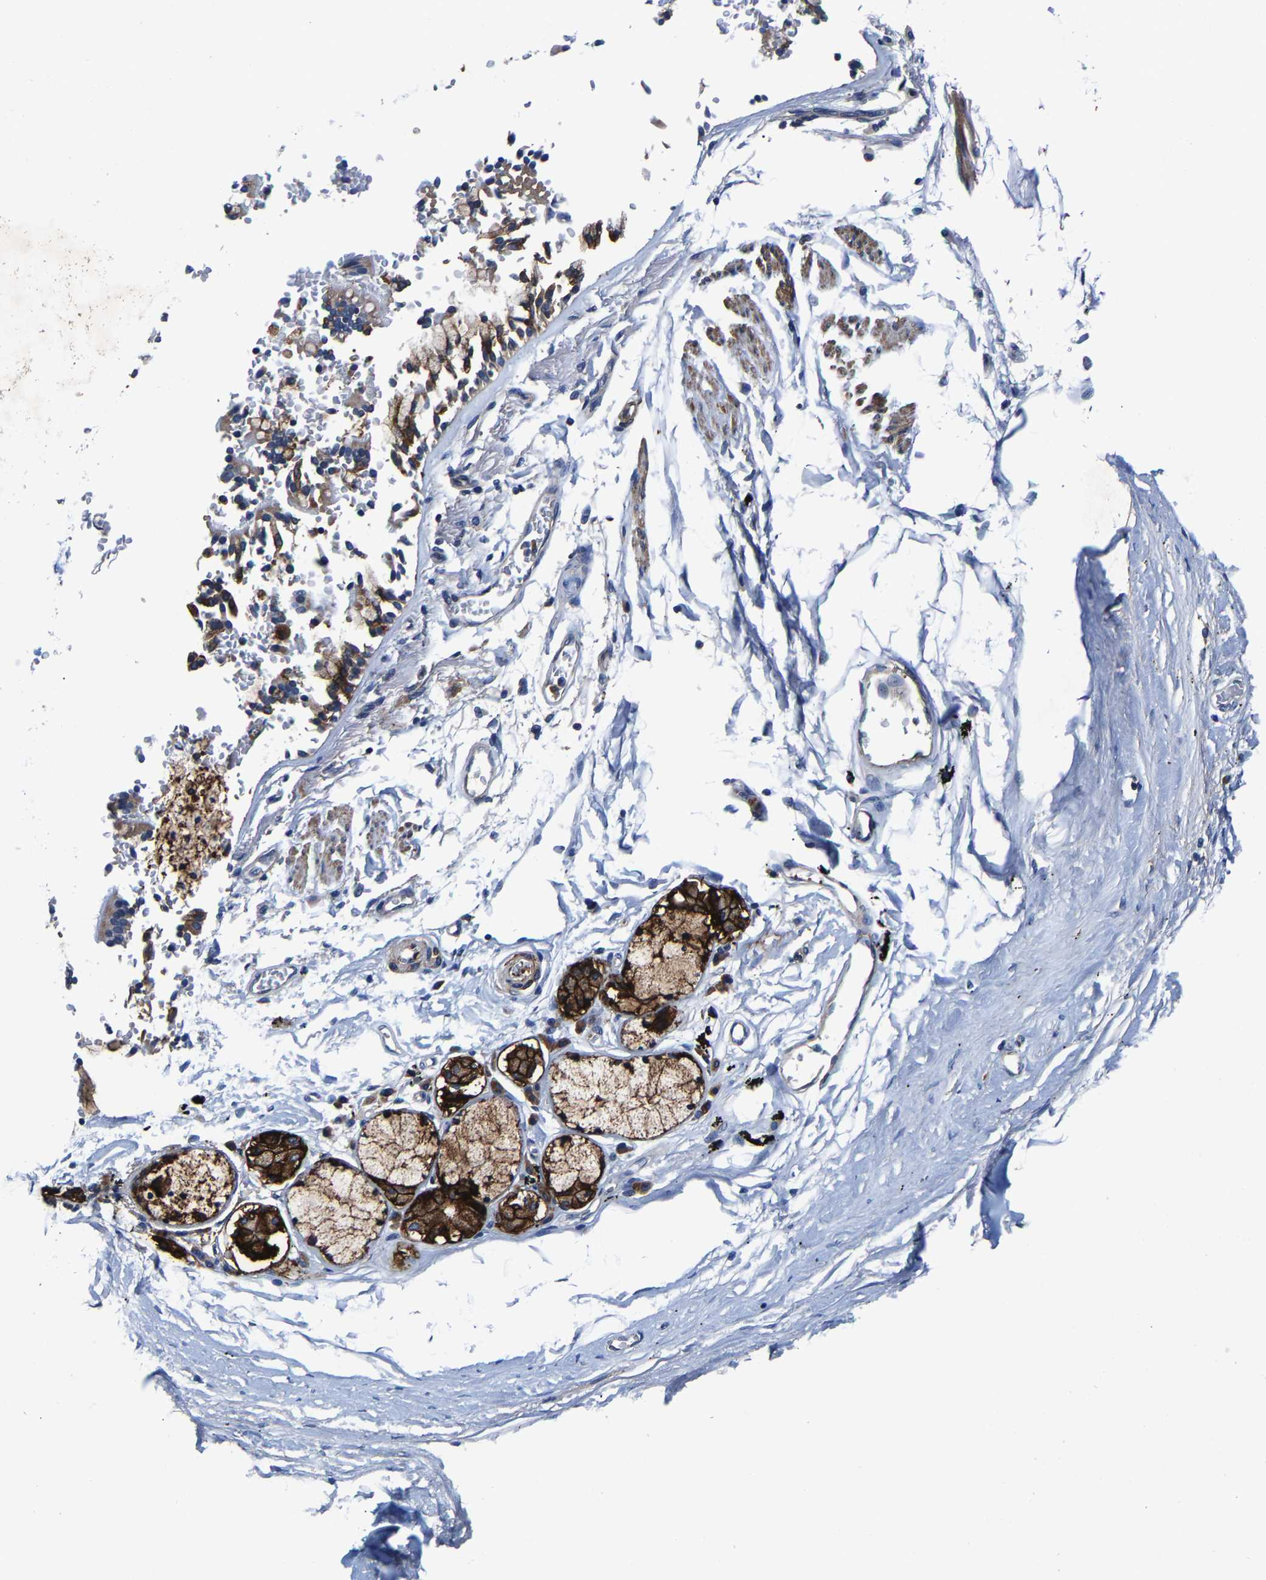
{"staining": {"intensity": "weak", "quantity": ">75%", "location": "cytoplasmic/membranous"}, "tissue": "adipose tissue", "cell_type": "Adipocytes", "image_type": "normal", "snomed": [{"axis": "morphology", "description": "Normal tissue, NOS"}, {"axis": "topography", "description": "Cartilage tissue"}, {"axis": "topography", "description": "Lung"}], "caption": "This photomicrograph demonstrates normal adipose tissue stained with immunohistochemistry (IHC) to label a protein in brown. The cytoplasmic/membranous of adipocytes show weak positivity for the protein. Nuclei are counter-stained blue.", "gene": "SLC12A2", "patient": {"sex": "female", "age": 77}}